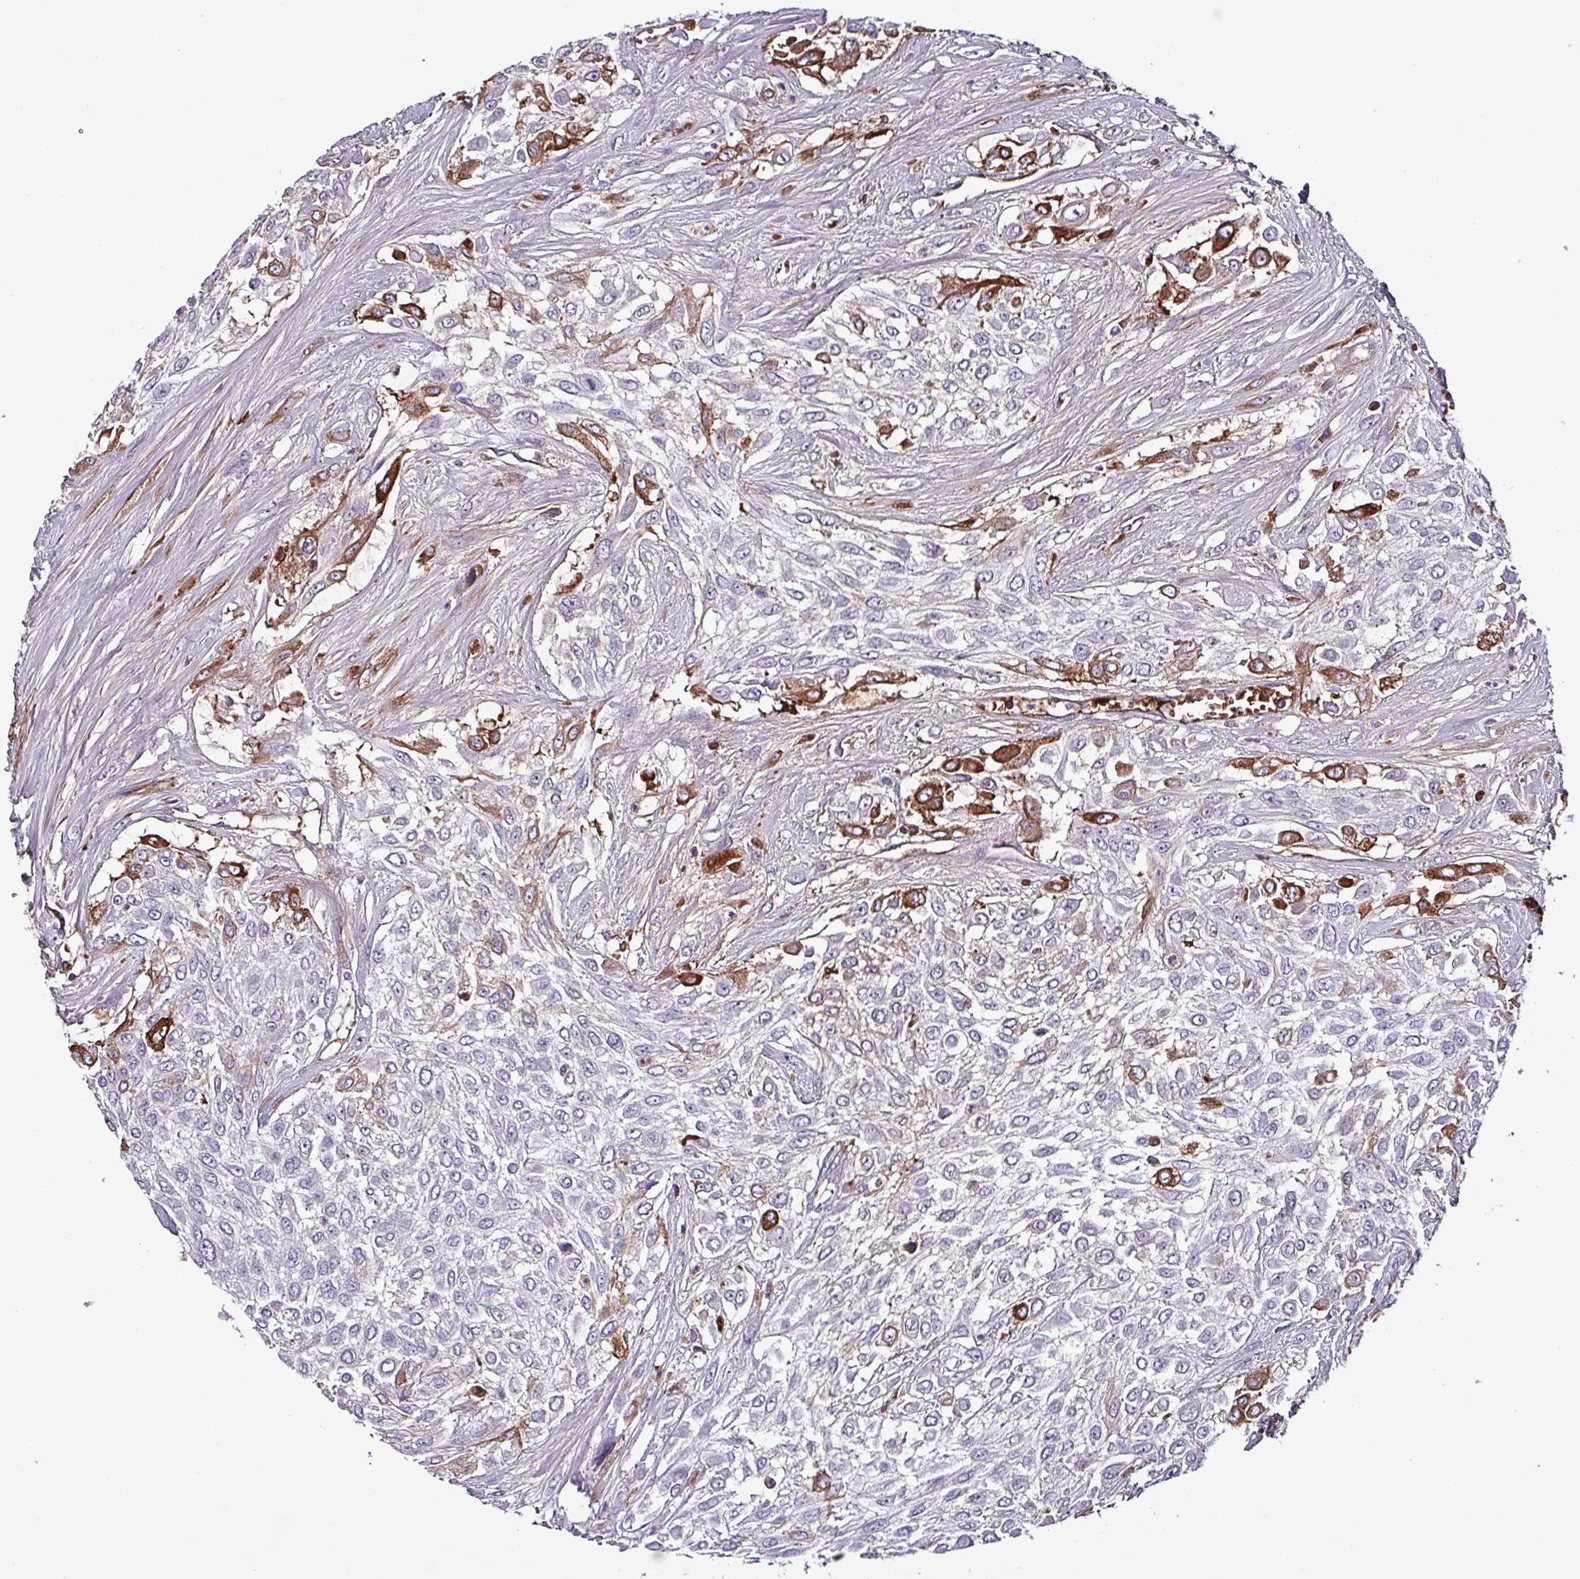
{"staining": {"intensity": "strong", "quantity": "<25%", "location": "cytoplasmic/membranous"}, "tissue": "urothelial cancer", "cell_type": "Tumor cells", "image_type": "cancer", "snomed": [{"axis": "morphology", "description": "Urothelial carcinoma, High grade"}, {"axis": "topography", "description": "Urinary bladder"}], "caption": "High-power microscopy captured an IHC image of urothelial carcinoma (high-grade), revealing strong cytoplasmic/membranous positivity in about <25% of tumor cells.", "gene": "HP", "patient": {"sex": "male", "age": 57}}